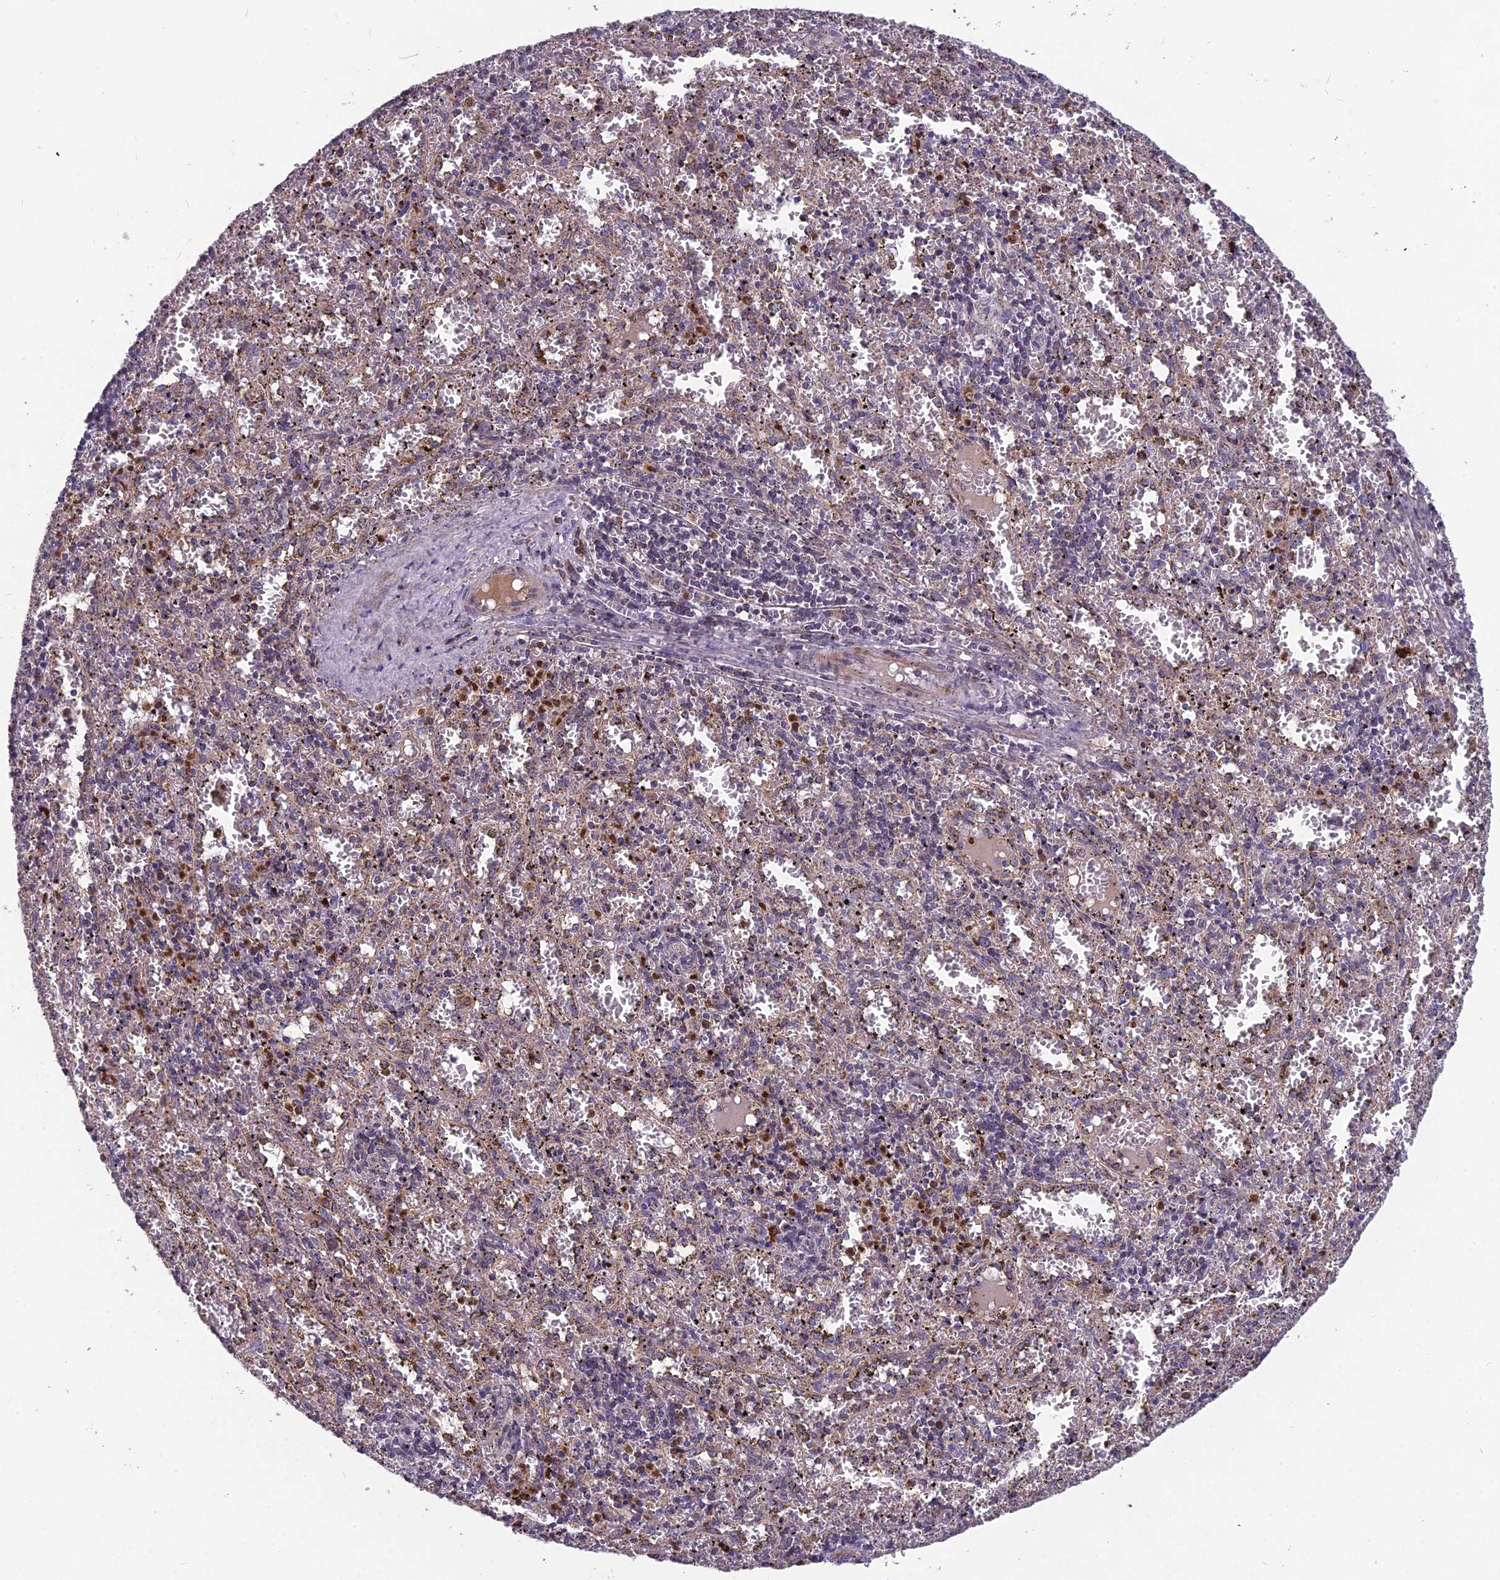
{"staining": {"intensity": "strong", "quantity": "25%-75%", "location": "cytoplasmic/membranous"}, "tissue": "spleen", "cell_type": "Cells in red pulp", "image_type": "normal", "snomed": [{"axis": "morphology", "description": "Normal tissue, NOS"}, {"axis": "topography", "description": "Spleen"}], "caption": "Protein staining of benign spleen exhibits strong cytoplasmic/membranous staining in about 25%-75% of cells in red pulp.", "gene": "ENSG00000188897", "patient": {"sex": "male", "age": 11}}